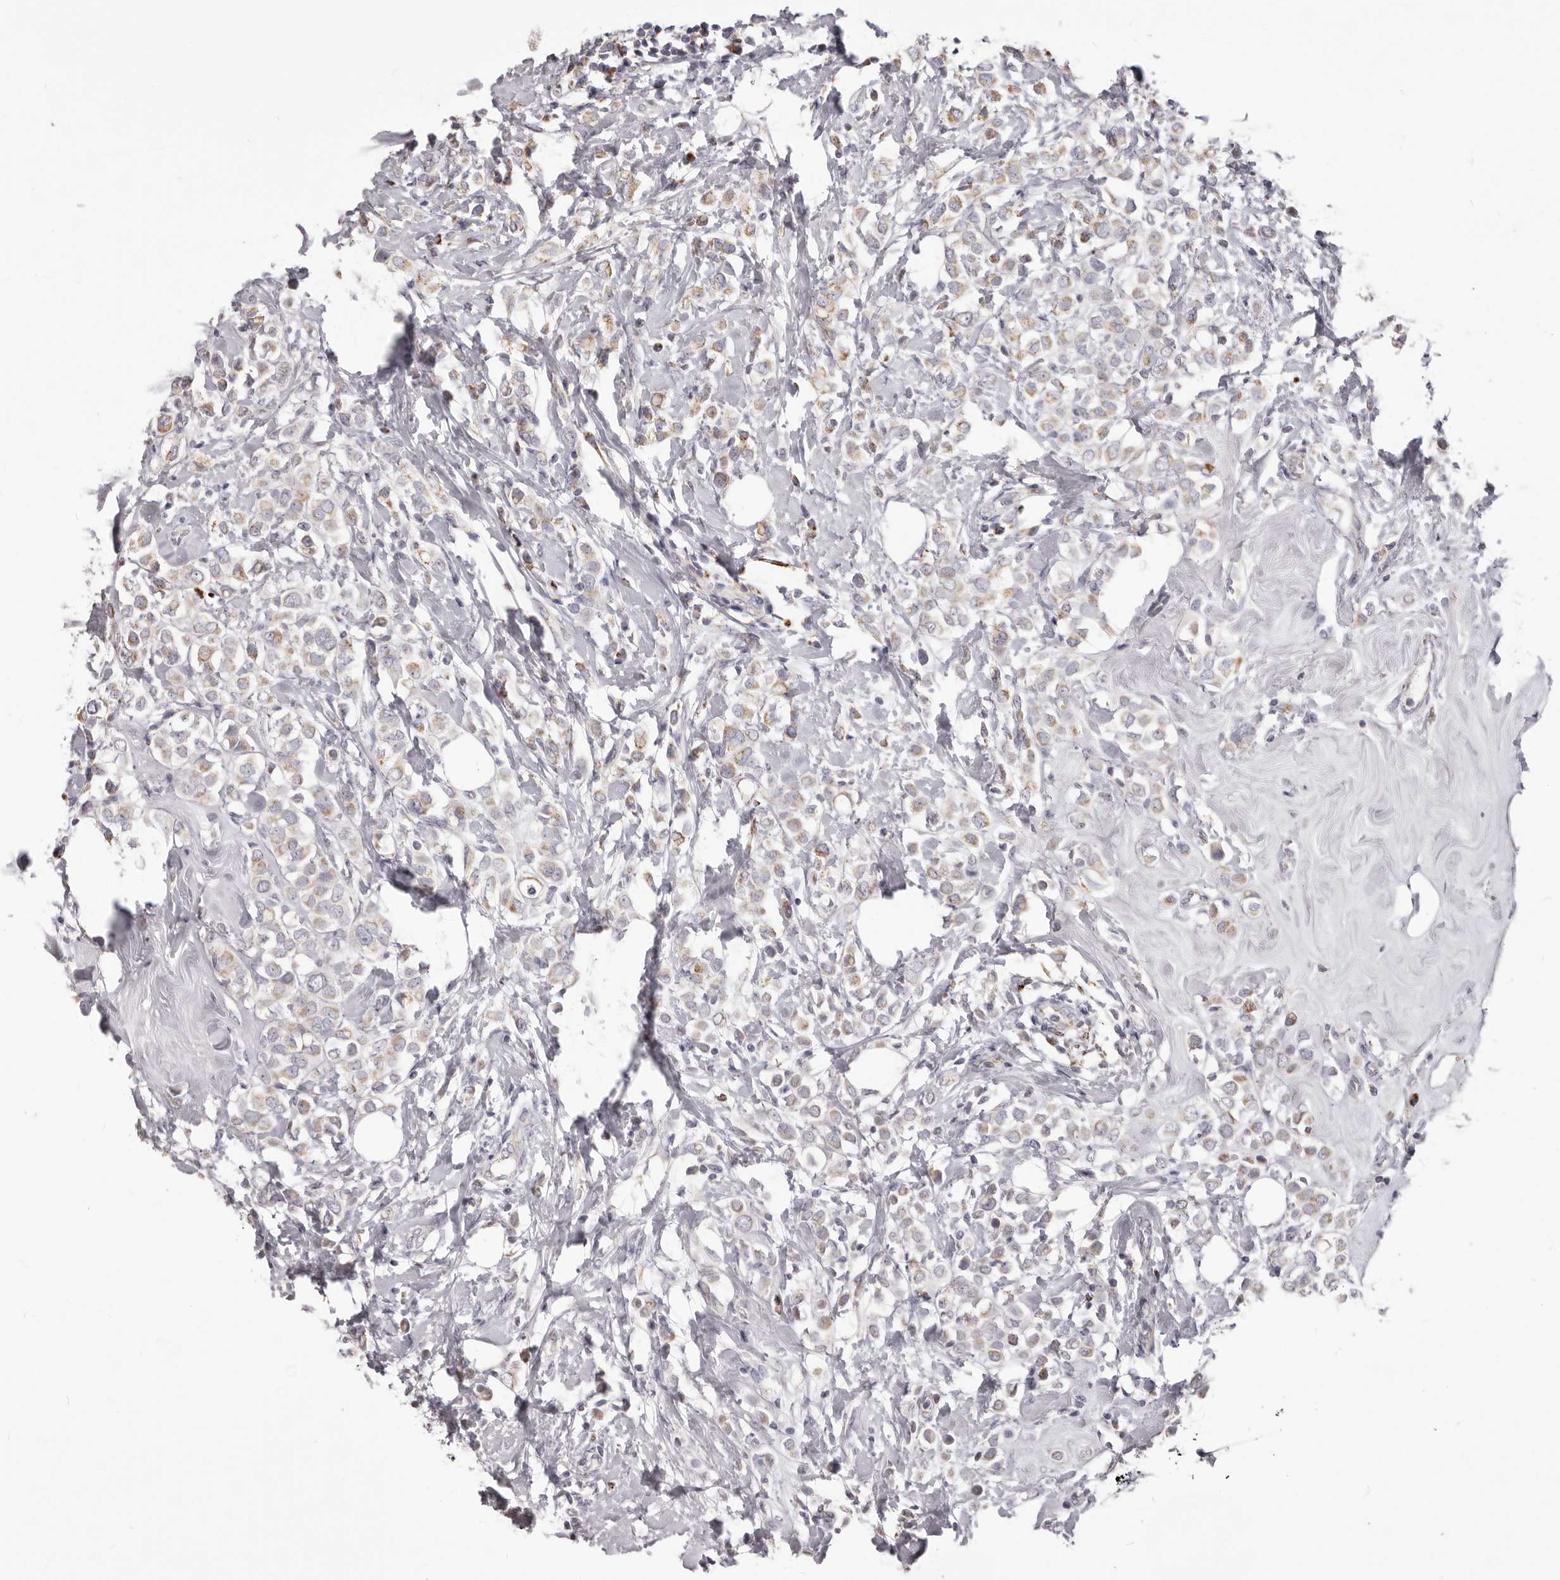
{"staining": {"intensity": "weak", "quantity": "25%-75%", "location": "cytoplasmic/membranous"}, "tissue": "breast cancer", "cell_type": "Tumor cells", "image_type": "cancer", "snomed": [{"axis": "morphology", "description": "Lobular carcinoma"}, {"axis": "topography", "description": "Breast"}], "caption": "Human breast lobular carcinoma stained with a brown dye exhibits weak cytoplasmic/membranous positive staining in approximately 25%-75% of tumor cells.", "gene": "PRMT2", "patient": {"sex": "female", "age": 47}}